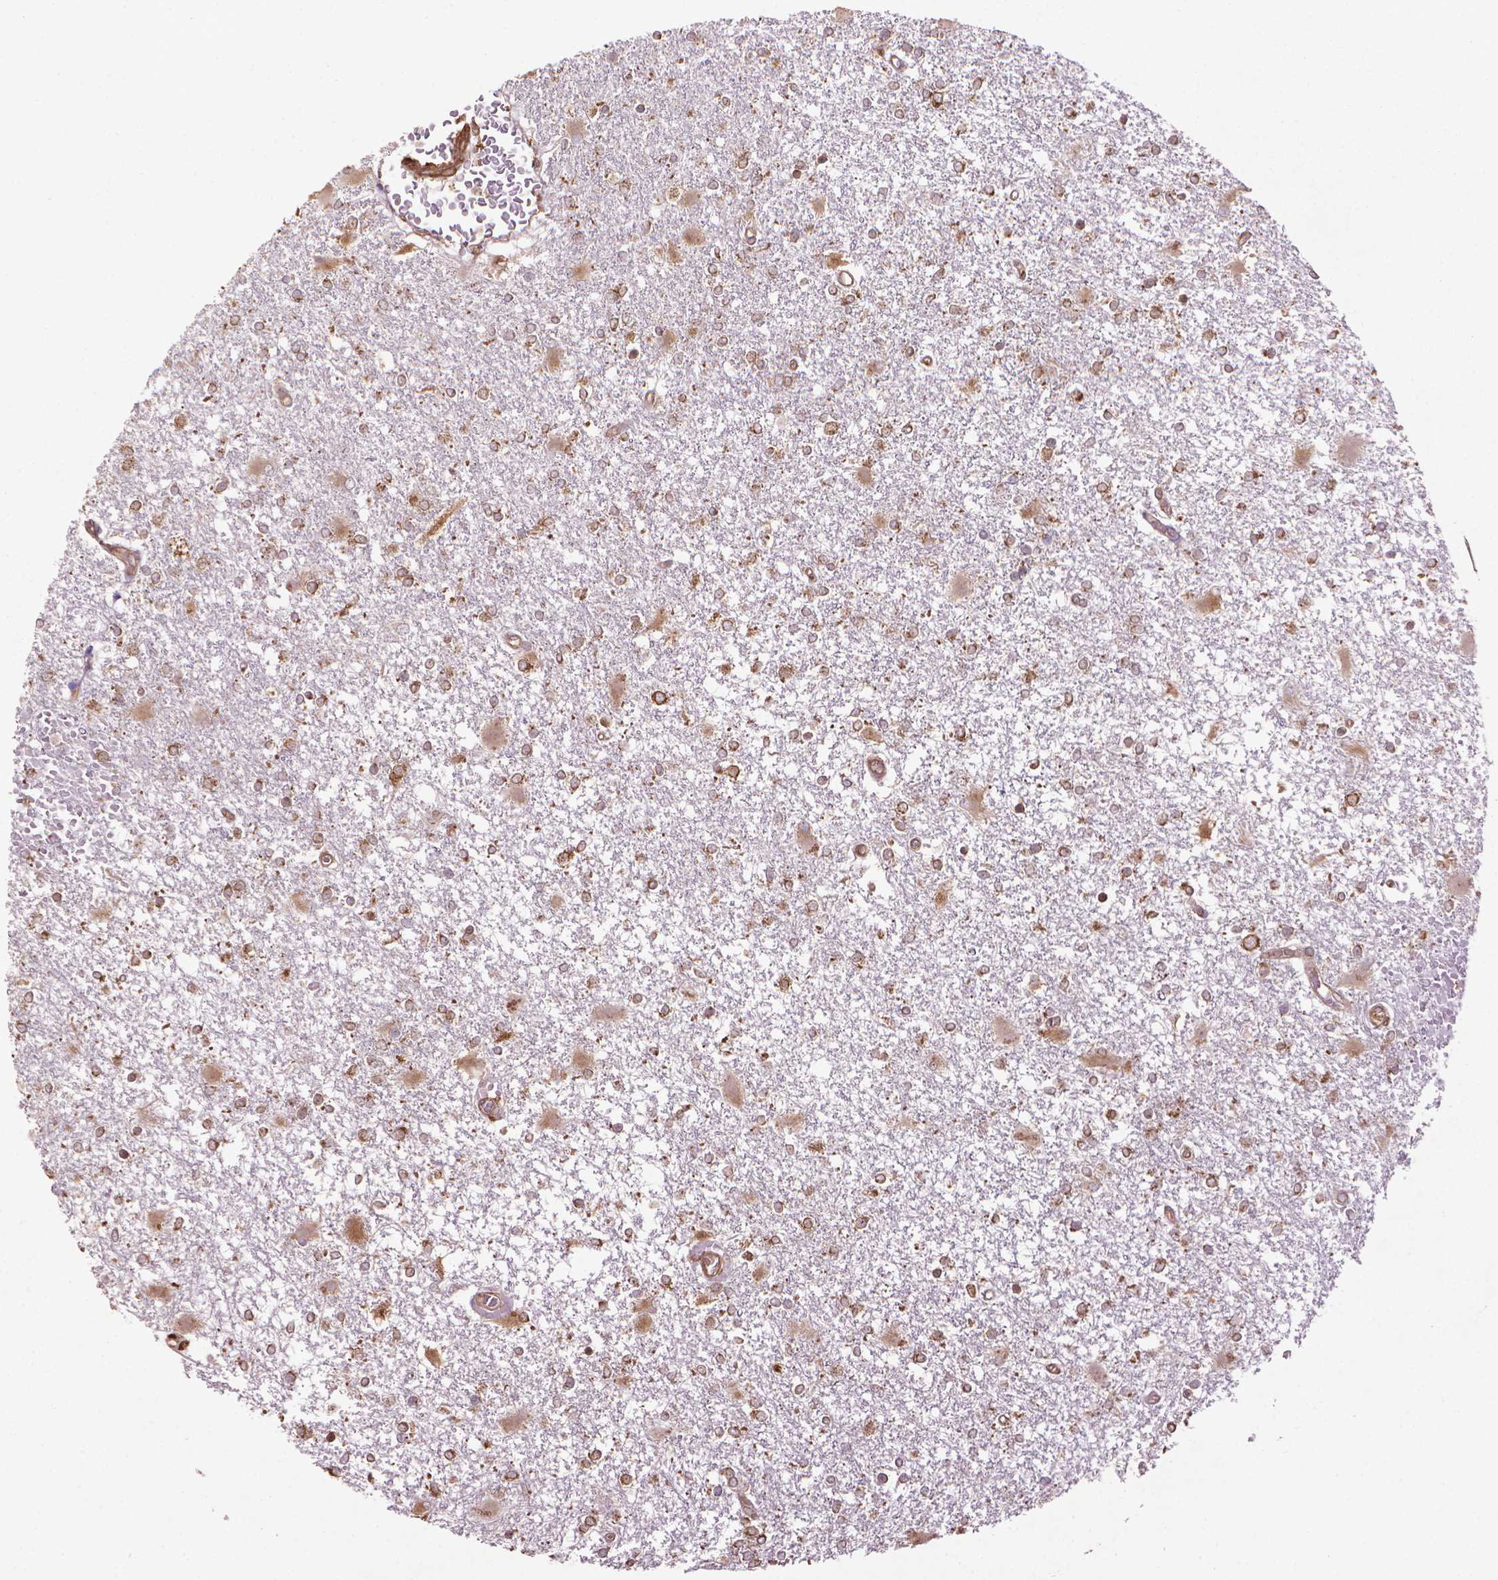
{"staining": {"intensity": "moderate", "quantity": ">75%", "location": "cytoplasmic/membranous"}, "tissue": "glioma", "cell_type": "Tumor cells", "image_type": "cancer", "snomed": [{"axis": "morphology", "description": "Glioma, malignant, High grade"}, {"axis": "topography", "description": "Cerebral cortex"}], "caption": "Brown immunohistochemical staining in human glioma displays moderate cytoplasmic/membranous expression in approximately >75% of tumor cells.", "gene": "GAS1", "patient": {"sex": "male", "age": 79}}